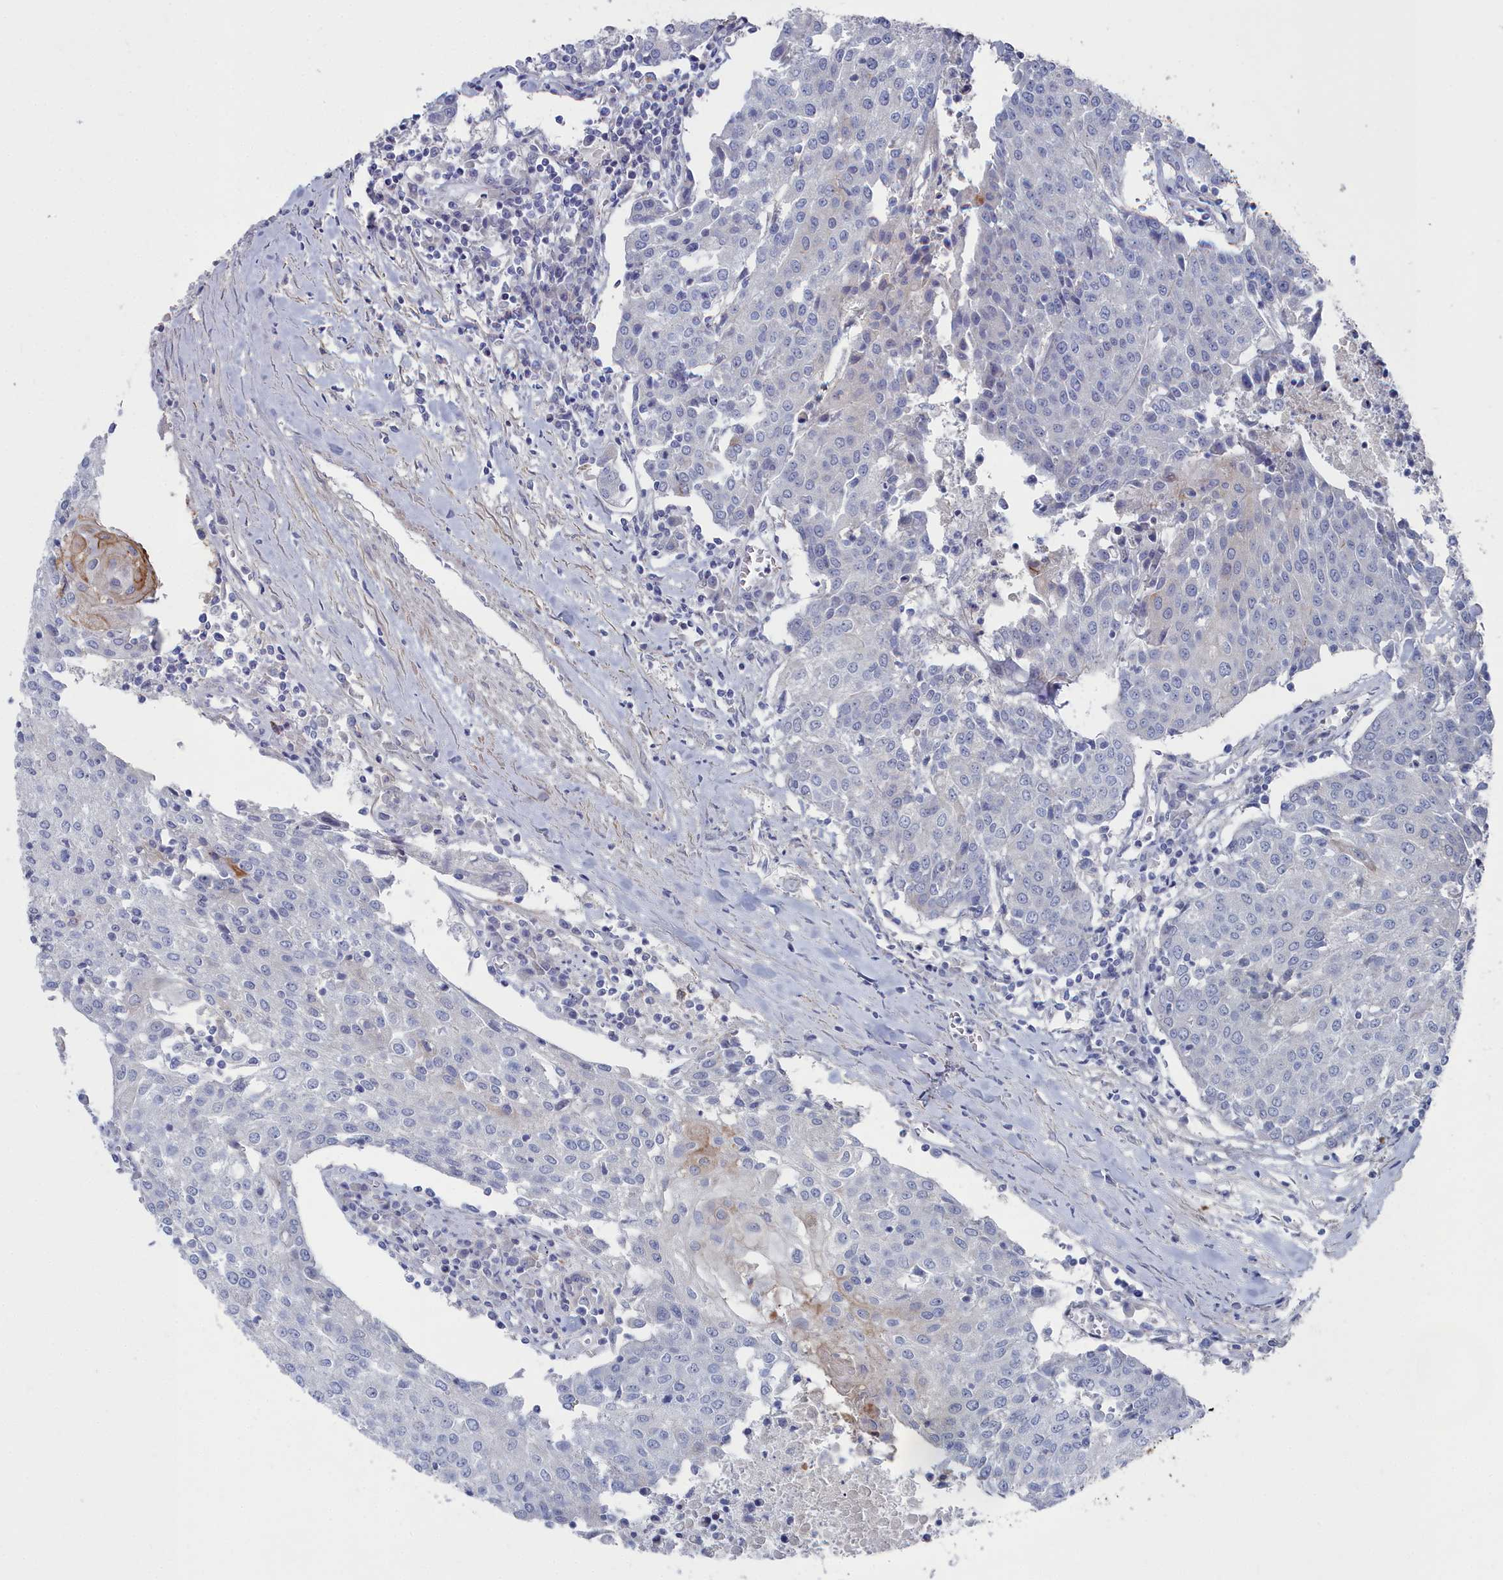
{"staining": {"intensity": "negative", "quantity": "none", "location": "none"}, "tissue": "urothelial cancer", "cell_type": "Tumor cells", "image_type": "cancer", "snomed": [{"axis": "morphology", "description": "Urothelial carcinoma, High grade"}, {"axis": "topography", "description": "Urinary bladder"}], "caption": "Immunohistochemistry micrograph of urothelial carcinoma (high-grade) stained for a protein (brown), which exhibits no expression in tumor cells.", "gene": "SHISAL2A", "patient": {"sex": "female", "age": 85}}